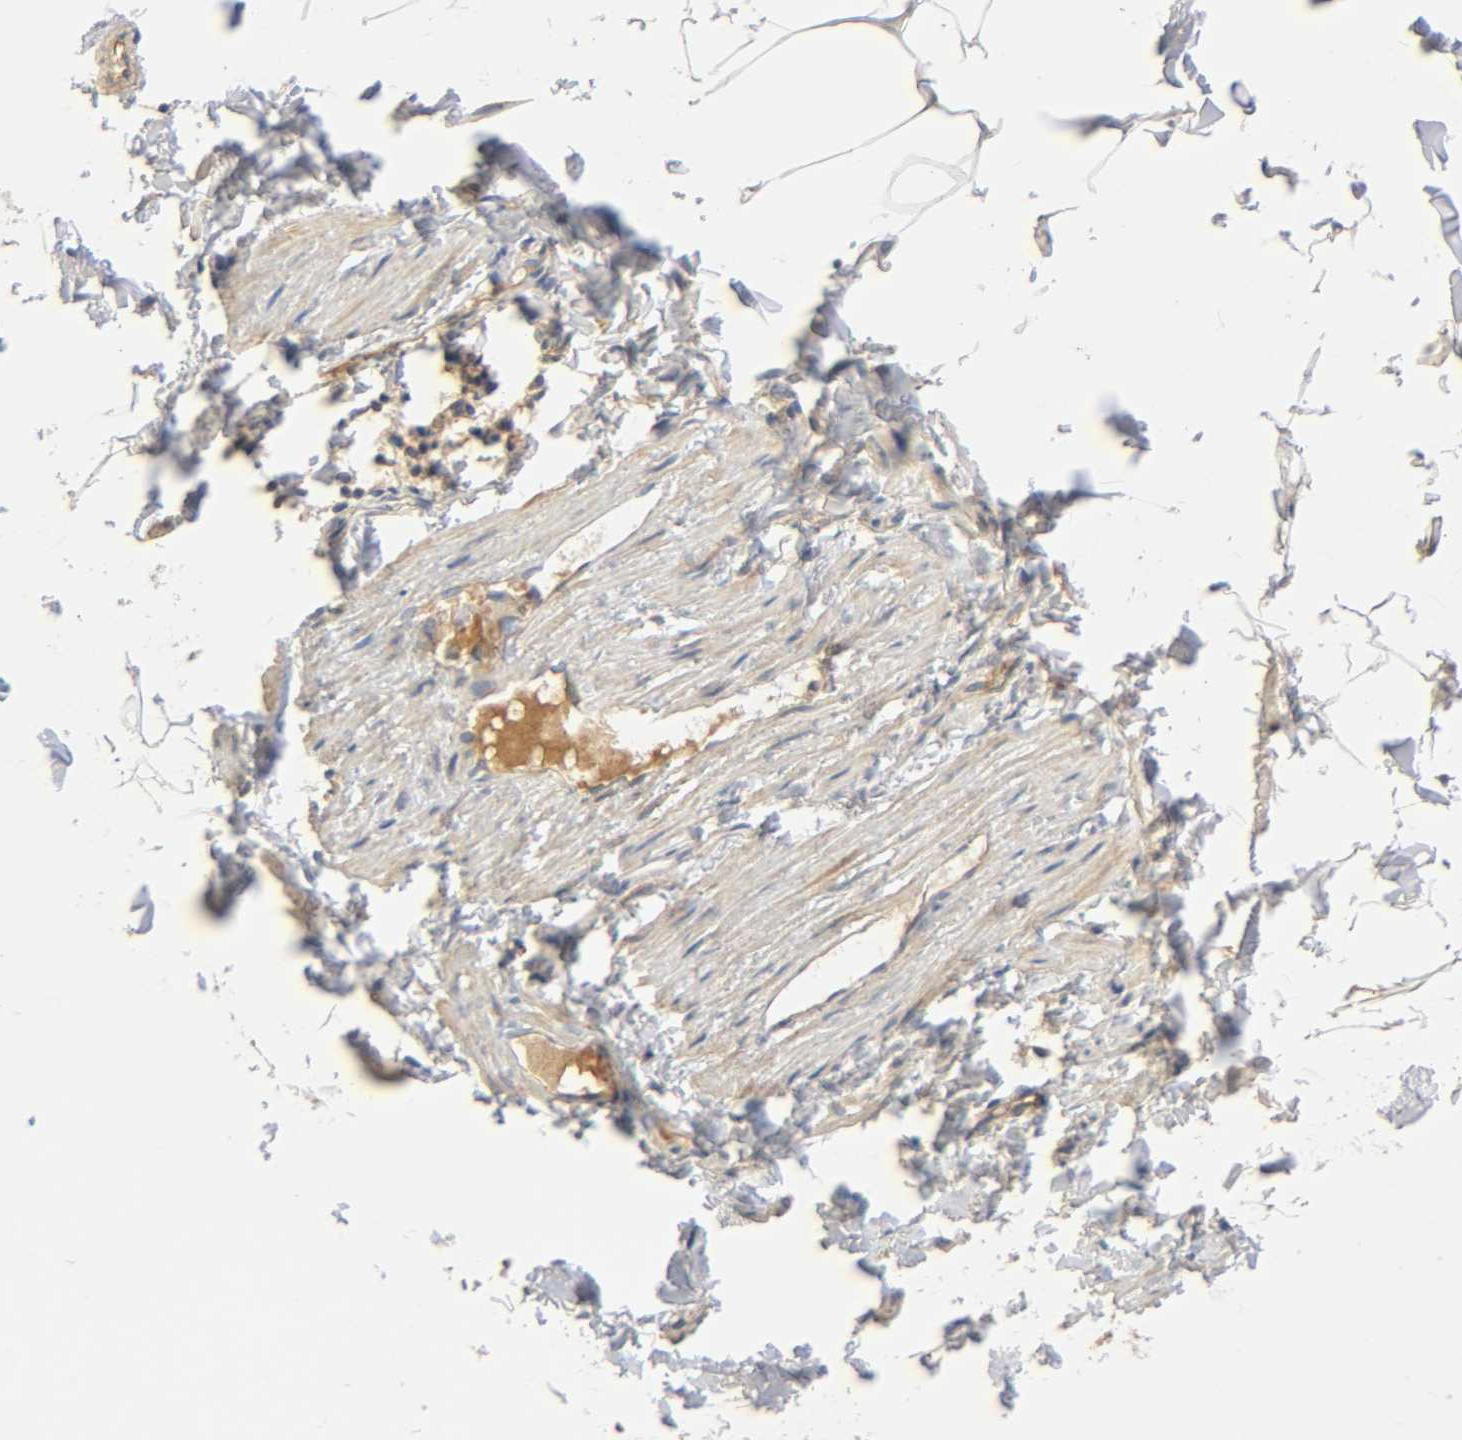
{"staining": {"intensity": "negative", "quantity": "none", "location": "none"}, "tissue": "adipose tissue", "cell_type": "Adipocytes", "image_type": "normal", "snomed": [{"axis": "morphology", "description": "Normal tissue, NOS"}, {"axis": "topography", "description": "Vascular tissue"}], "caption": "Immunohistochemistry micrograph of normal adipose tissue: adipose tissue stained with DAB shows no significant protein staining in adipocytes. (Brightfield microscopy of DAB (3,3'-diaminobenzidine) immunohistochemistry at high magnification).", "gene": "CPB2", "patient": {"sex": "male", "age": 41}}